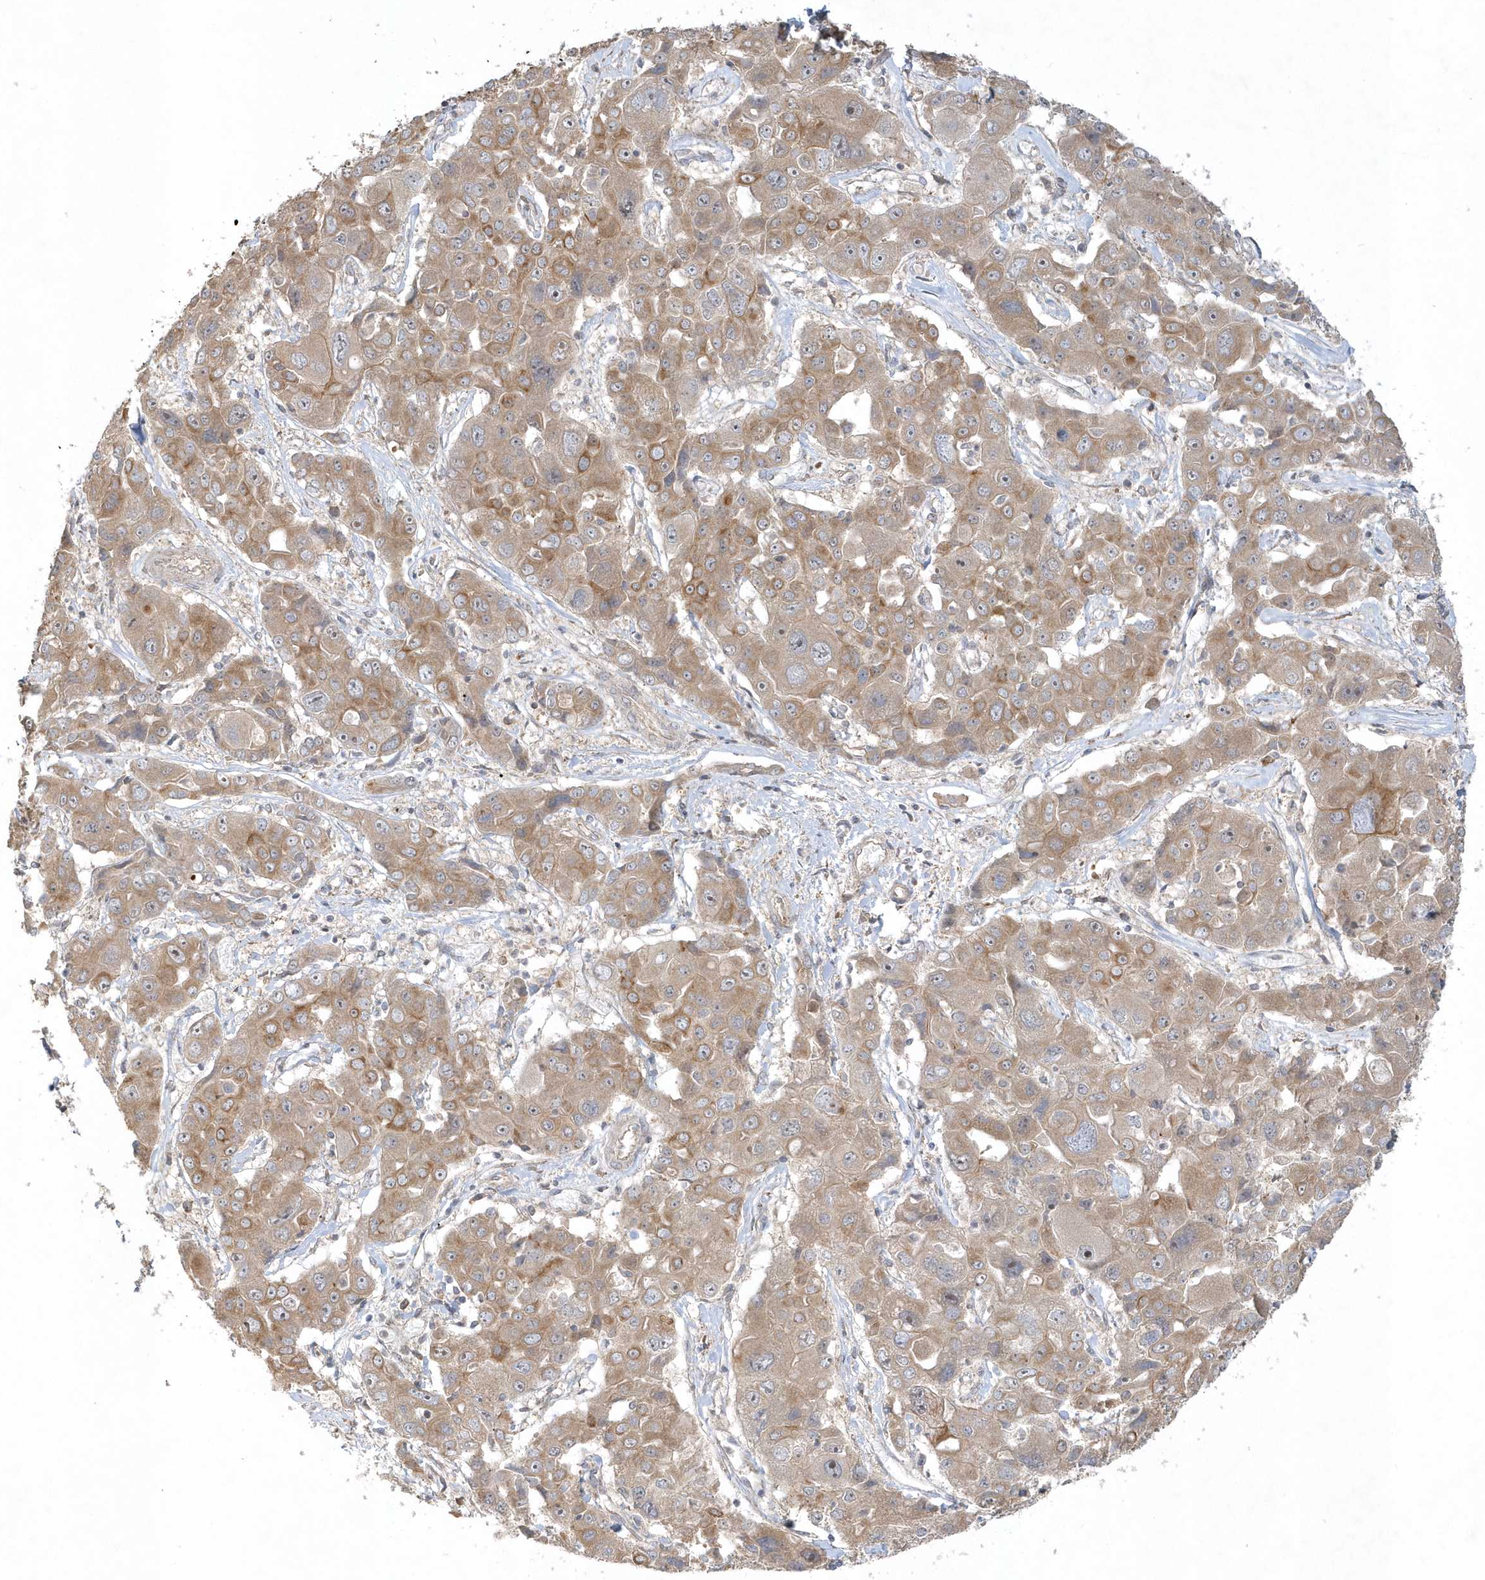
{"staining": {"intensity": "weak", "quantity": ">75%", "location": "cytoplasmic/membranous"}, "tissue": "liver cancer", "cell_type": "Tumor cells", "image_type": "cancer", "snomed": [{"axis": "morphology", "description": "Cholangiocarcinoma"}, {"axis": "topography", "description": "Liver"}], "caption": "Protein staining reveals weak cytoplasmic/membranous positivity in about >75% of tumor cells in cholangiocarcinoma (liver).", "gene": "THG1L", "patient": {"sex": "male", "age": 67}}